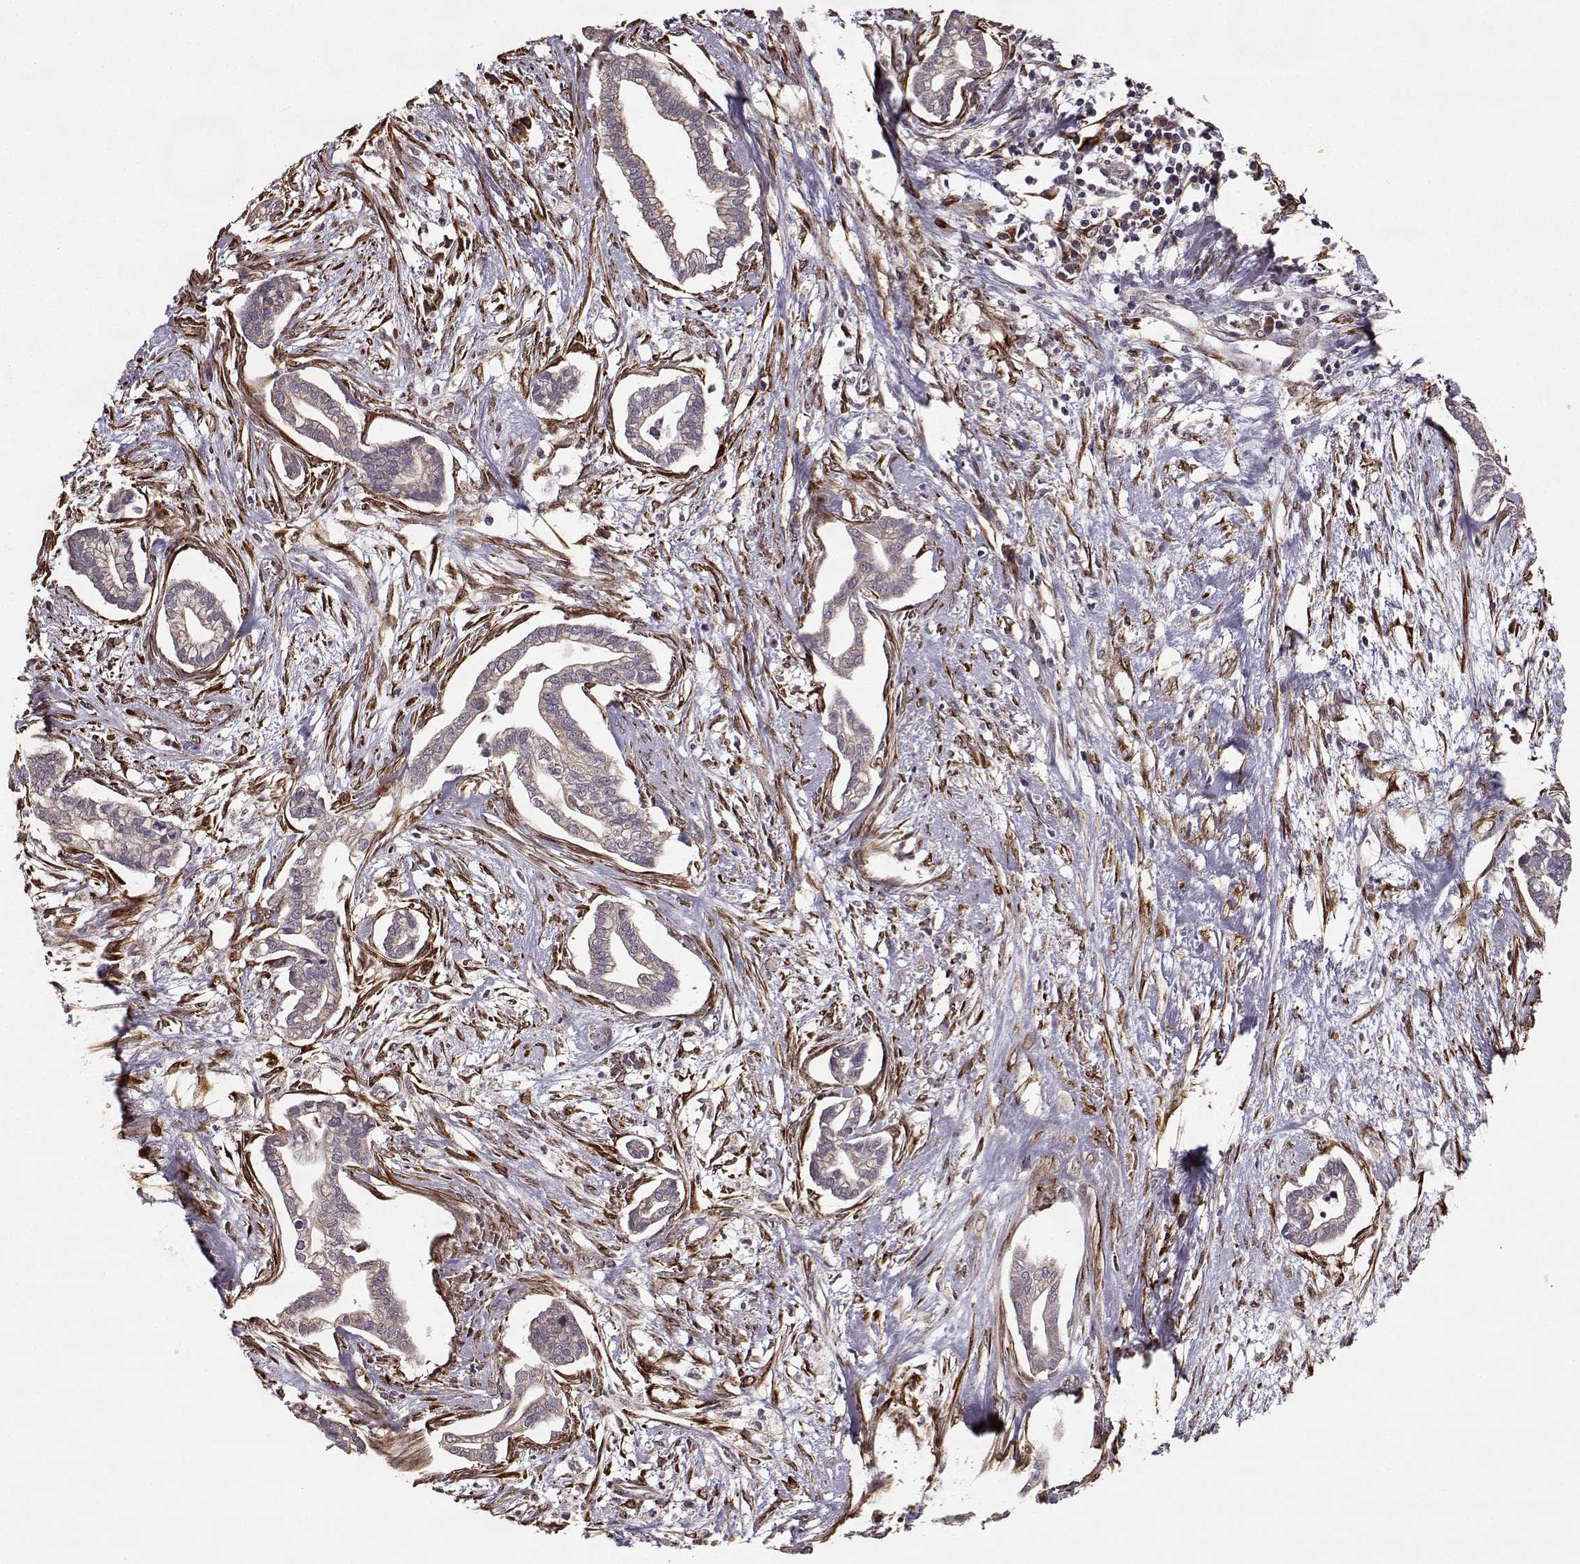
{"staining": {"intensity": "weak", "quantity": "<25%", "location": "cytoplasmic/membranous"}, "tissue": "cervical cancer", "cell_type": "Tumor cells", "image_type": "cancer", "snomed": [{"axis": "morphology", "description": "Adenocarcinoma, NOS"}, {"axis": "topography", "description": "Cervix"}], "caption": "Immunohistochemistry of cervical adenocarcinoma displays no staining in tumor cells.", "gene": "IMMP1L", "patient": {"sex": "female", "age": 62}}